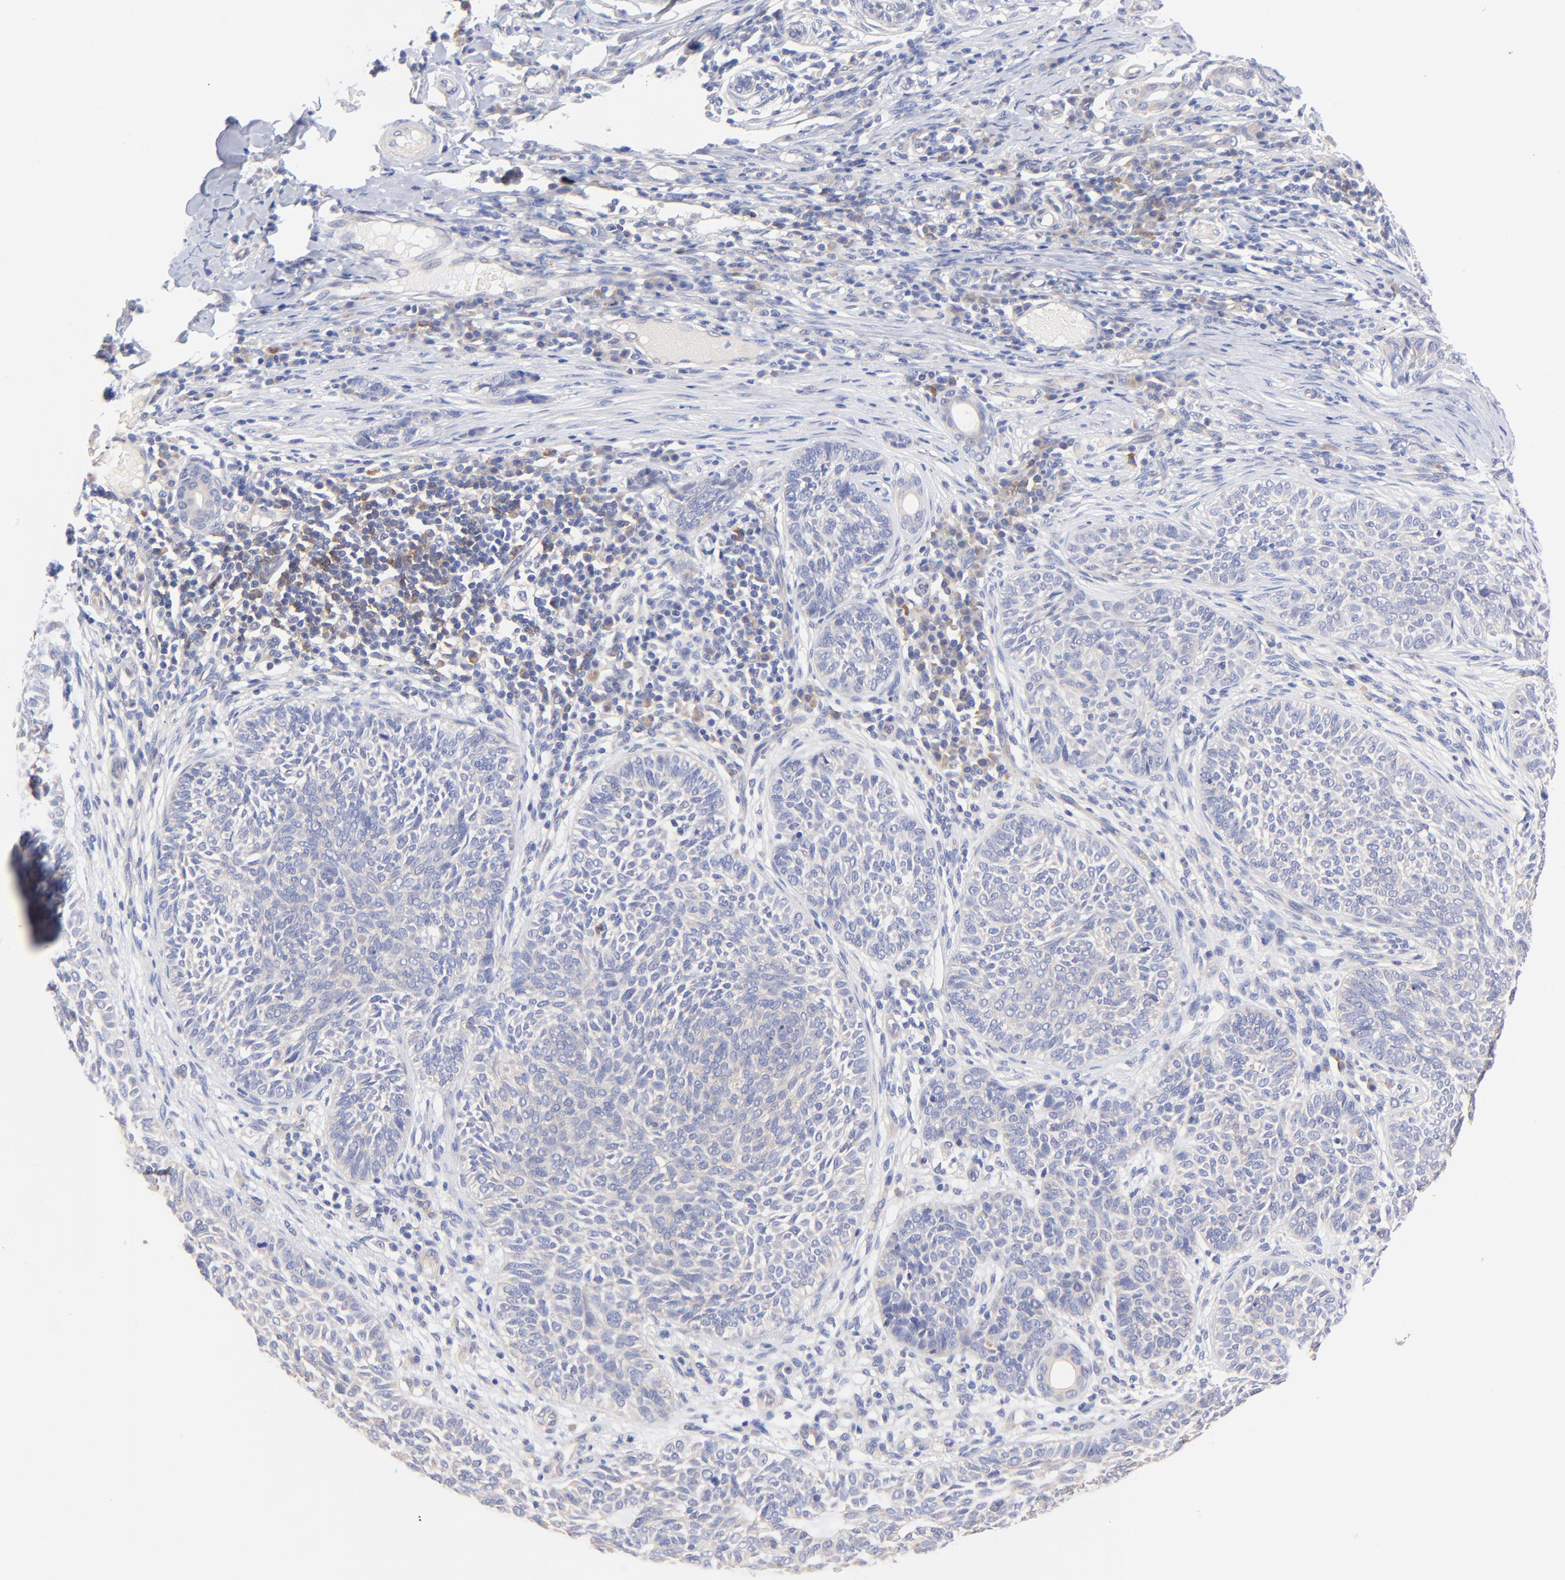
{"staining": {"intensity": "negative", "quantity": "none", "location": "none"}, "tissue": "skin cancer", "cell_type": "Tumor cells", "image_type": "cancer", "snomed": [{"axis": "morphology", "description": "Basal cell carcinoma"}, {"axis": "topography", "description": "Skin"}], "caption": "Immunohistochemical staining of skin cancer displays no significant positivity in tumor cells.", "gene": "TNFRSF13C", "patient": {"sex": "male", "age": 87}}